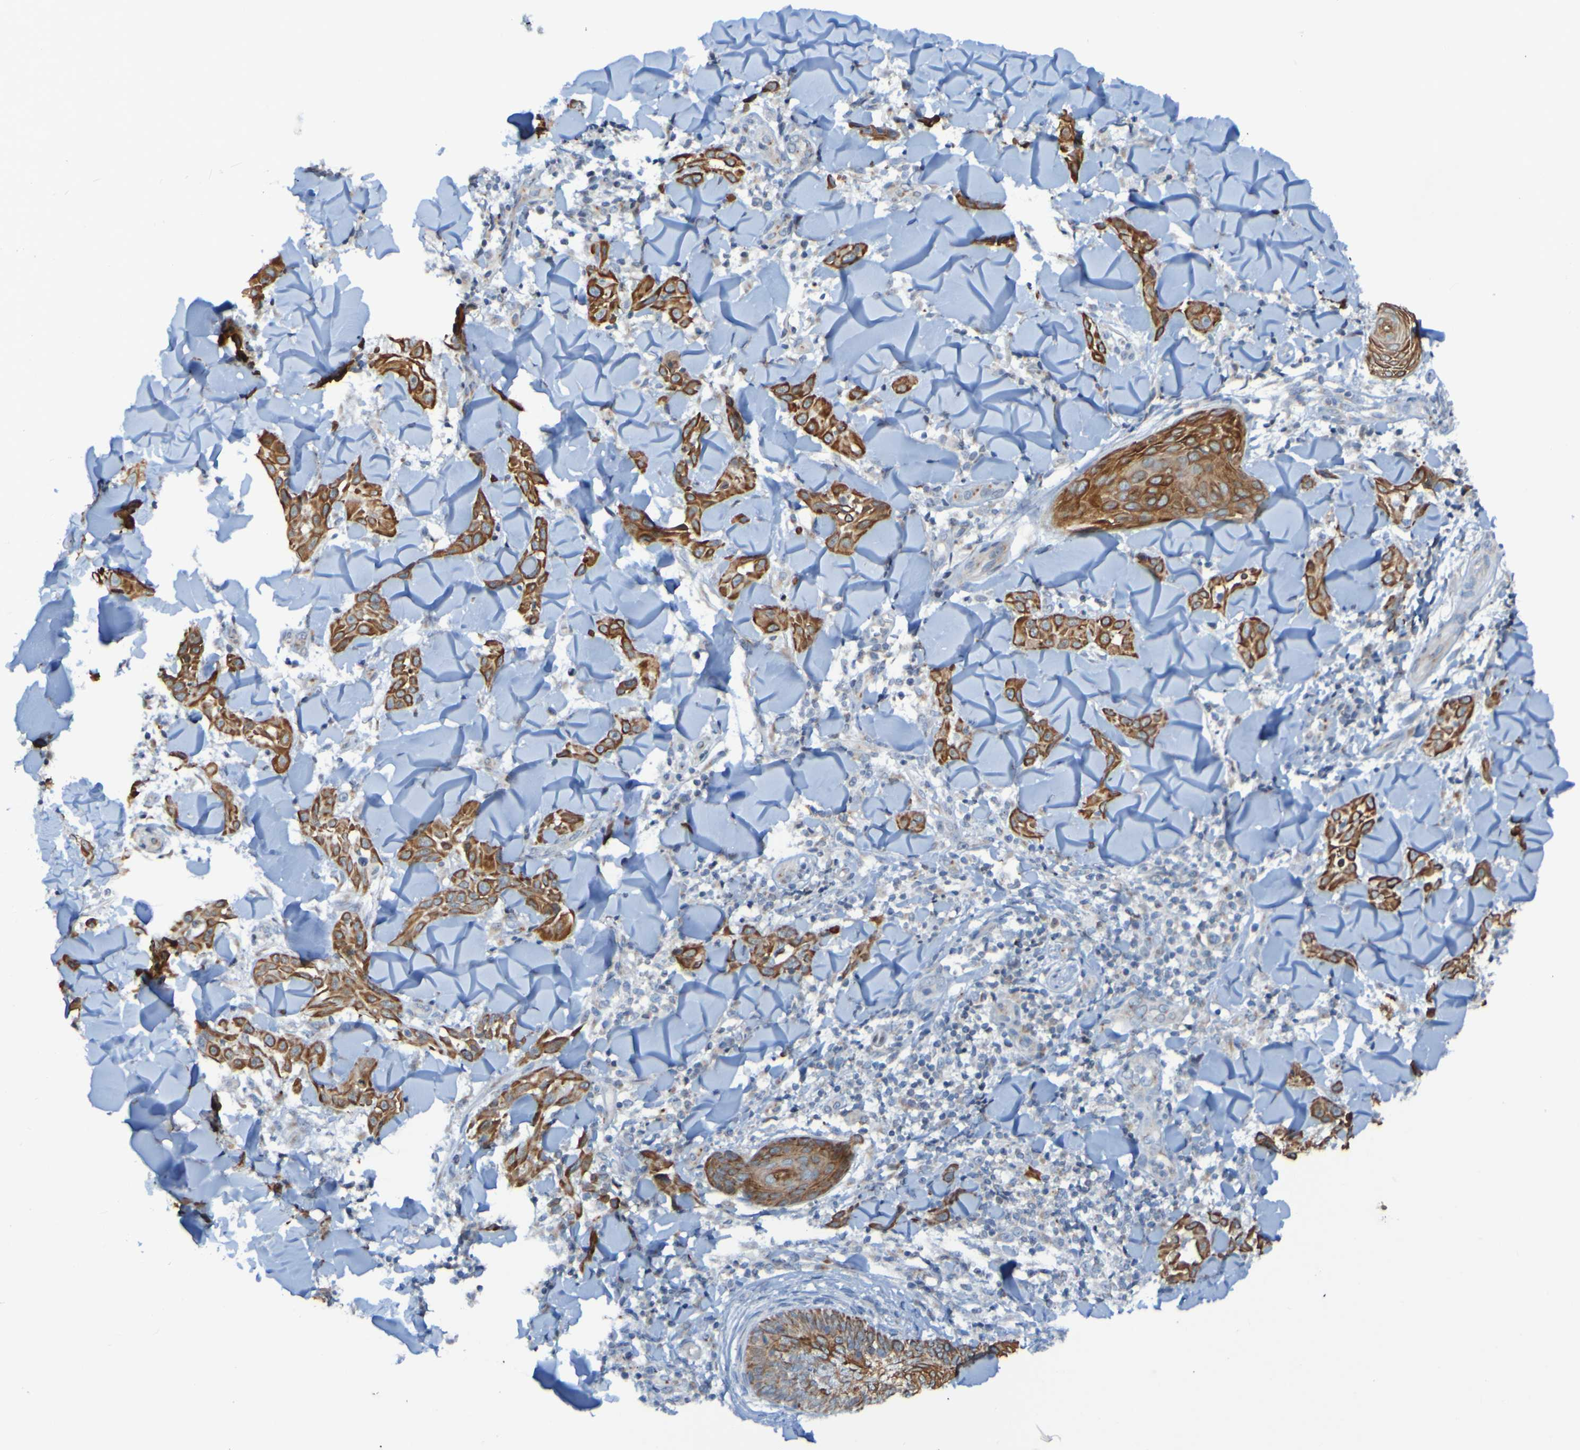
{"staining": {"intensity": "strong", "quantity": ">75%", "location": "cytoplasmic/membranous"}, "tissue": "skin cancer", "cell_type": "Tumor cells", "image_type": "cancer", "snomed": [{"axis": "morphology", "description": "Squamous cell carcinoma, NOS"}, {"axis": "topography", "description": "Skin"}], "caption": "The micrograph exhibits immunohistochemical staining of skin cancer (squamous cell carcinoma). There is strong cytoplasmic/membranous expression is seen in about >75% of tumor cells. The protein is stained brown, and the nuclei are stained in blue (DAB (3,3'-diaminobenzidine) IHC with brightfield microscopy, high magnification).", "gene": "UNG", "patient": {"sex": "male", "age": 24}}